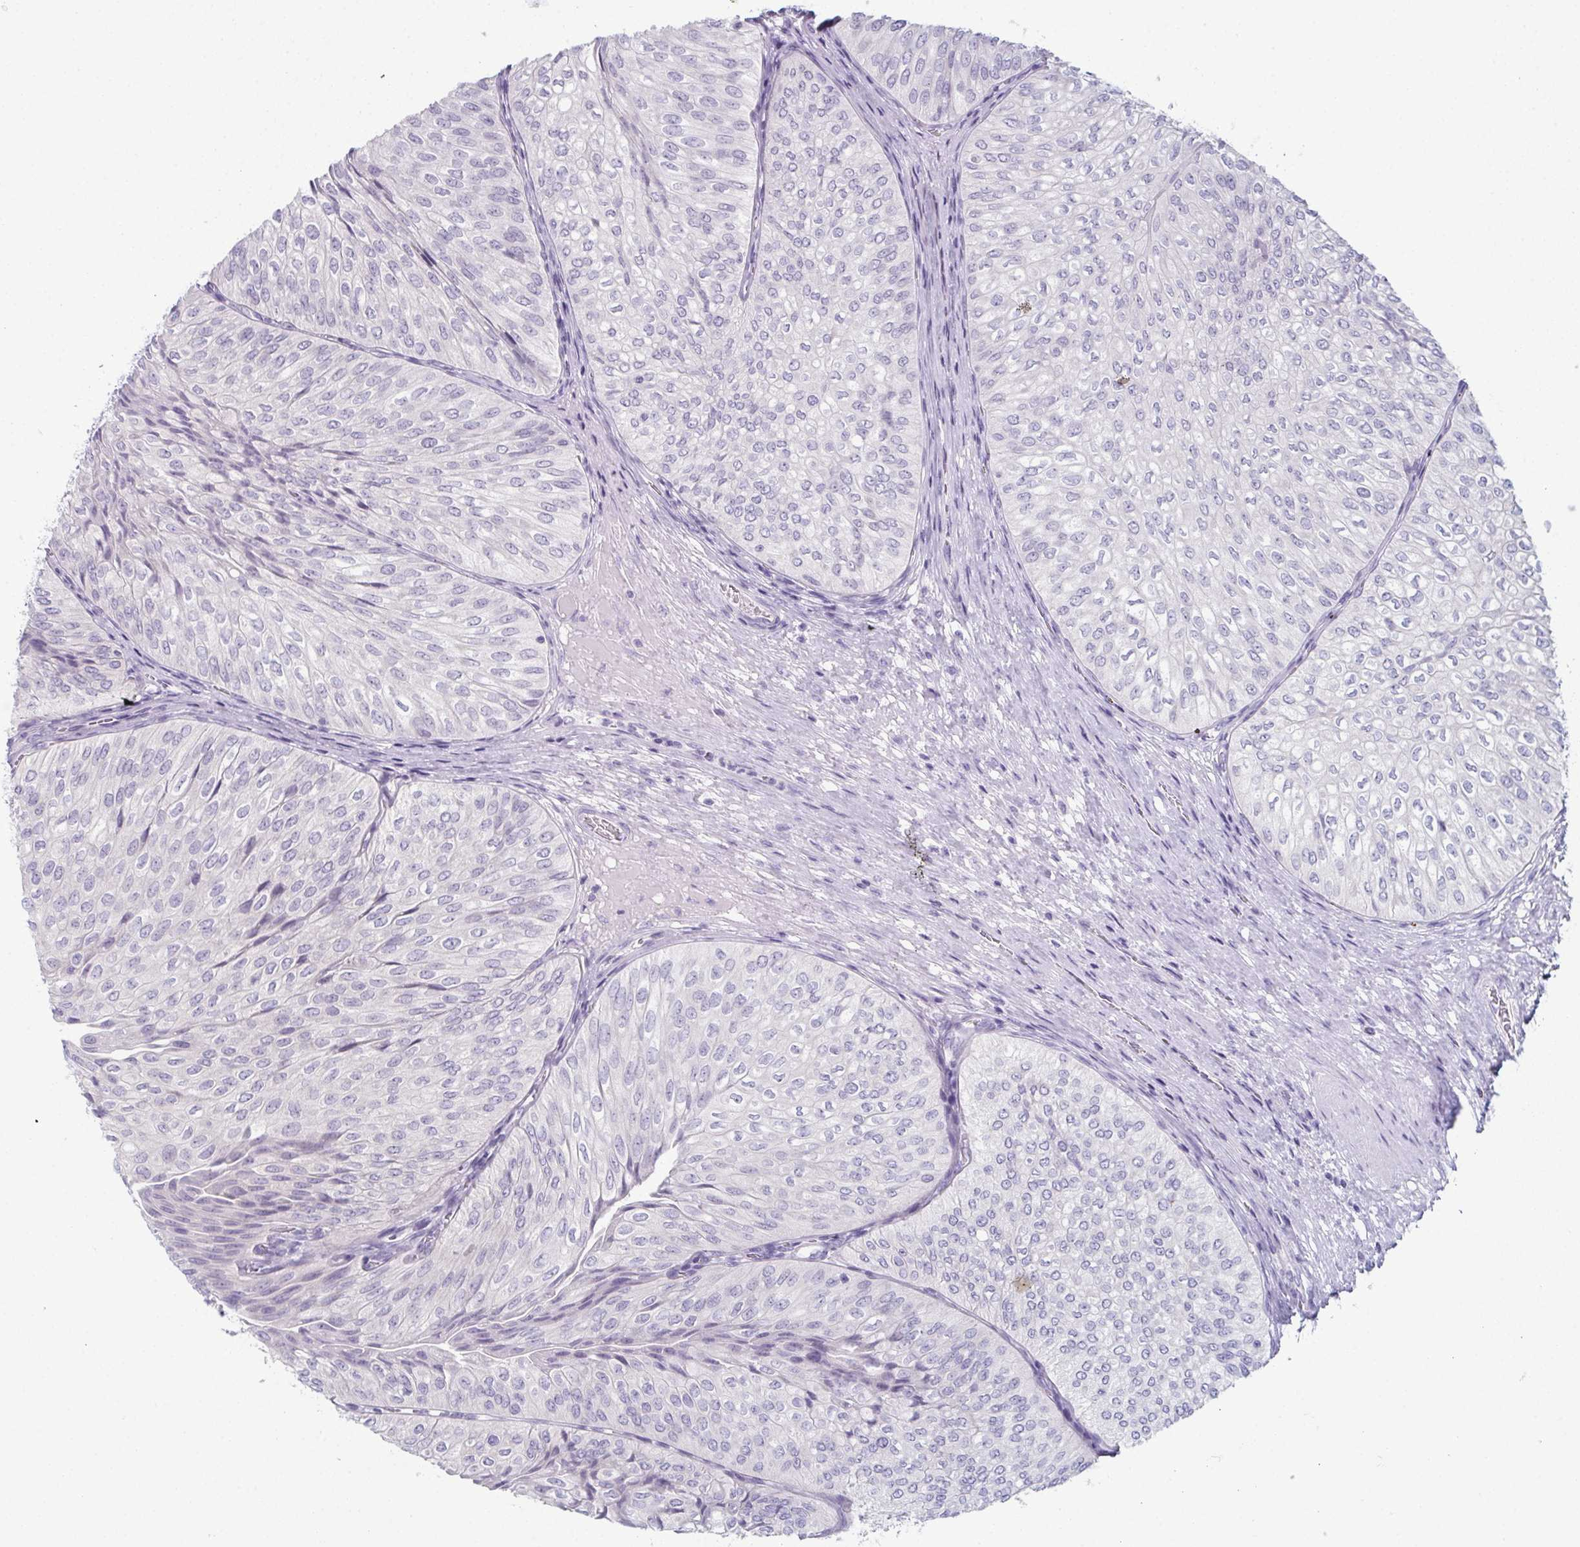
{"staining": {"intensity": "negative", "quantity": "none", "location": "none"}, "tissue": "urothelial cancer", "cell_type": "Tumor cells", "image_type": "cancer", "snomed": [{"axis": "morphology", "description": "Urothelial carcinoma, NOS"}, {"axis": "topography", "description": "Urinary bladder"}], "caption": "A high-resolution photomicrograph shows immunohistochemistry staining of transitional cell carcinoma, which reveals no significant positivity in tumor cells. The staining was performed using DAB (3,3'-diaminobenzidine) to visualize the protein expression in brown, while the nuclei were stained in blue with hematoxylin (Magnification: 20x).", "gene": "ENKUR", "patient": {"sex": "male", "age": 62}}